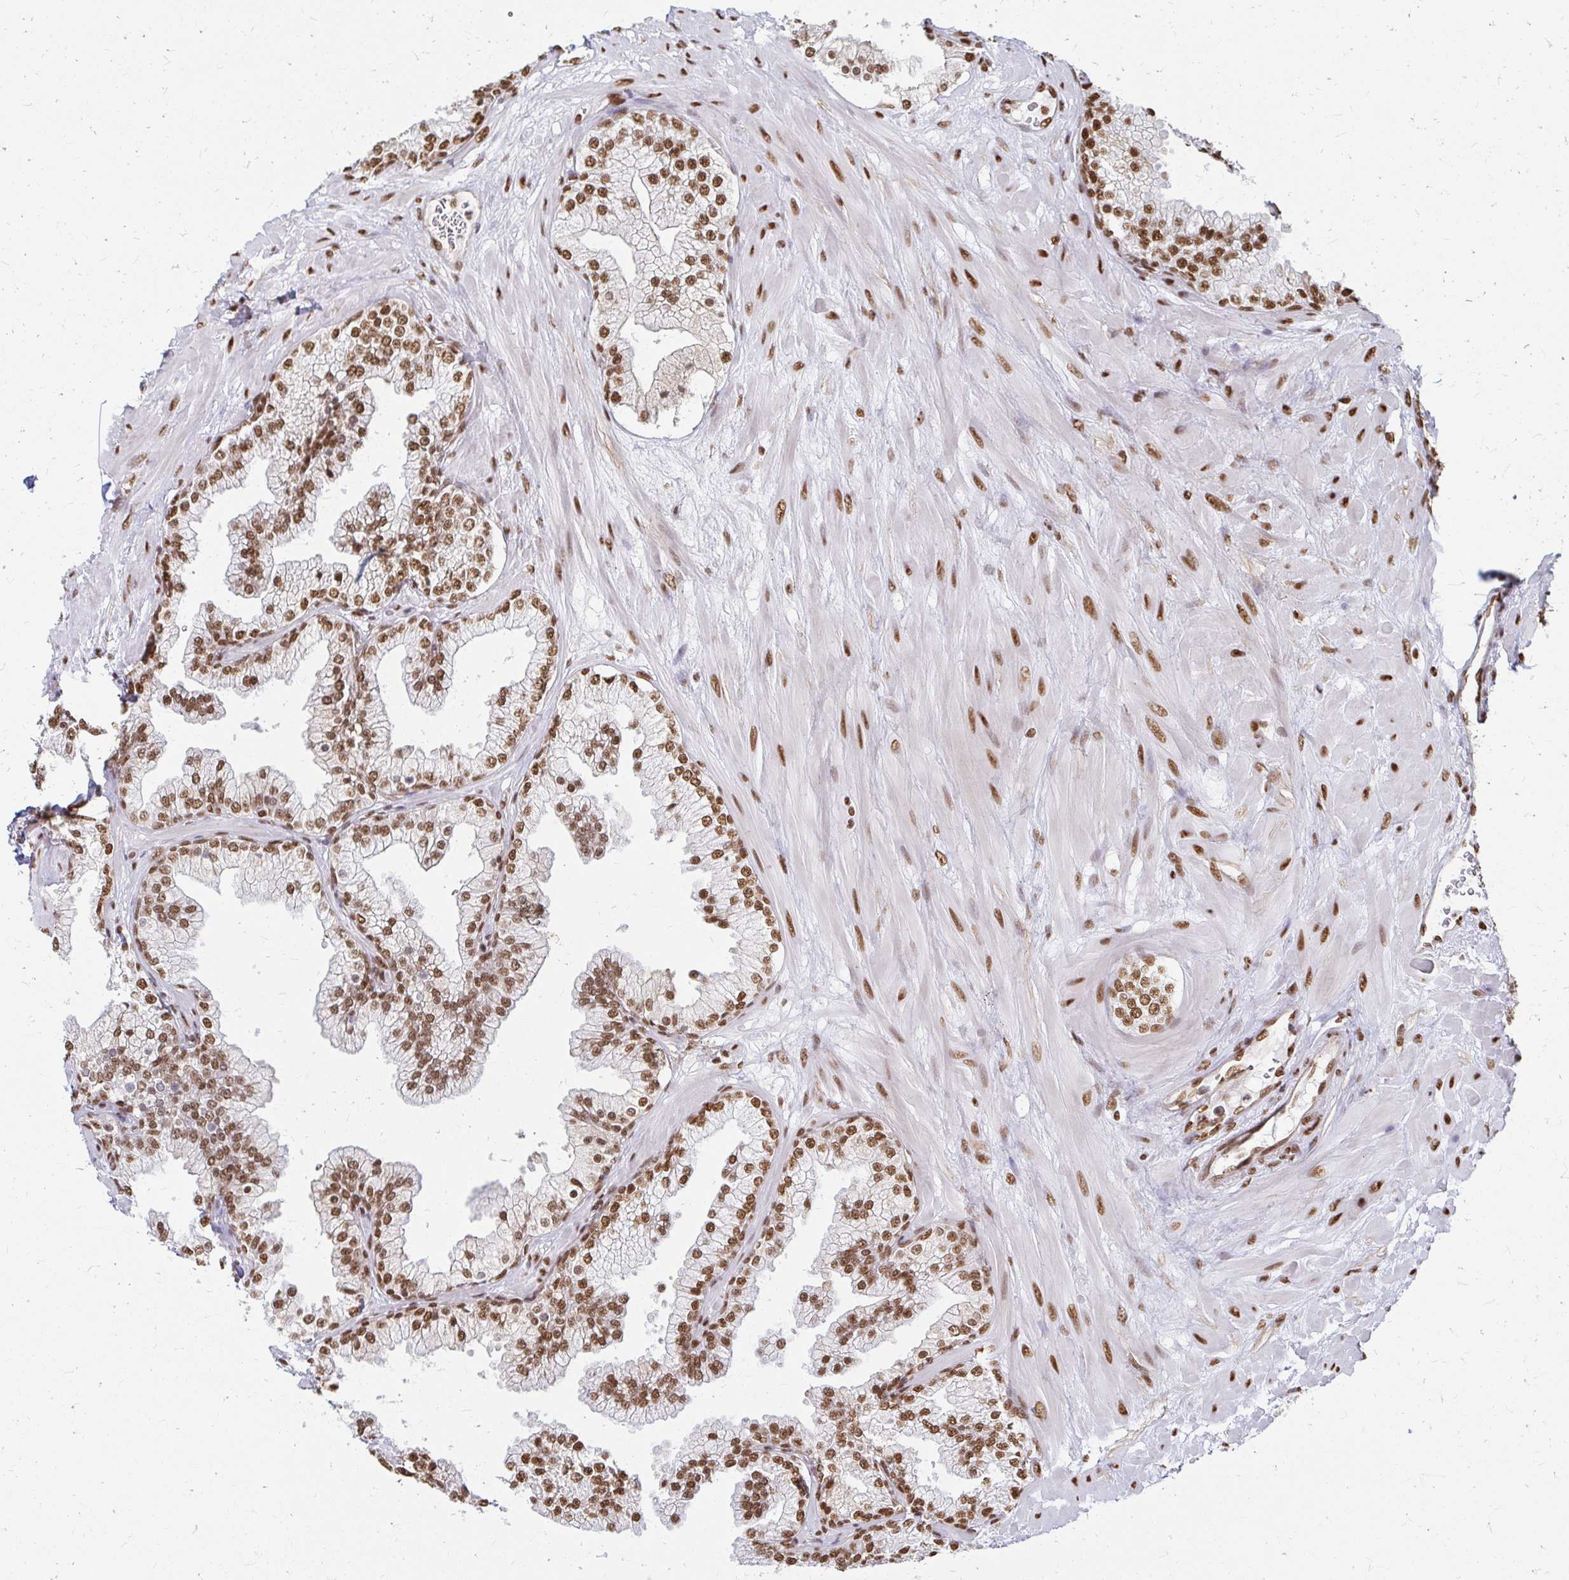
{"staining": {"intensity": "strong", "quantity": ">75%", "location": "nuclear"}, "tissue": "prostate", "cell_type": "Glandular cells", "image_type": "normal", "snomed": [{"axis": "morphology", "description": "Normal tissue, NOS"}, {"axis": "topography", "description": "Prostate"}, {"axis": "topography", "description": "Peripheral nerve tissue"}], "caption": "The histopathology image reveals staining of normal prostate, revealing strong nuclear protein positivity (brown color) within glandular cells. Immunohistochemistry stains the protein of interest in brown and the nuclei are stained blue.", "gene": "HNRNPU", "patient": {"sex": "male", "age": 61}}